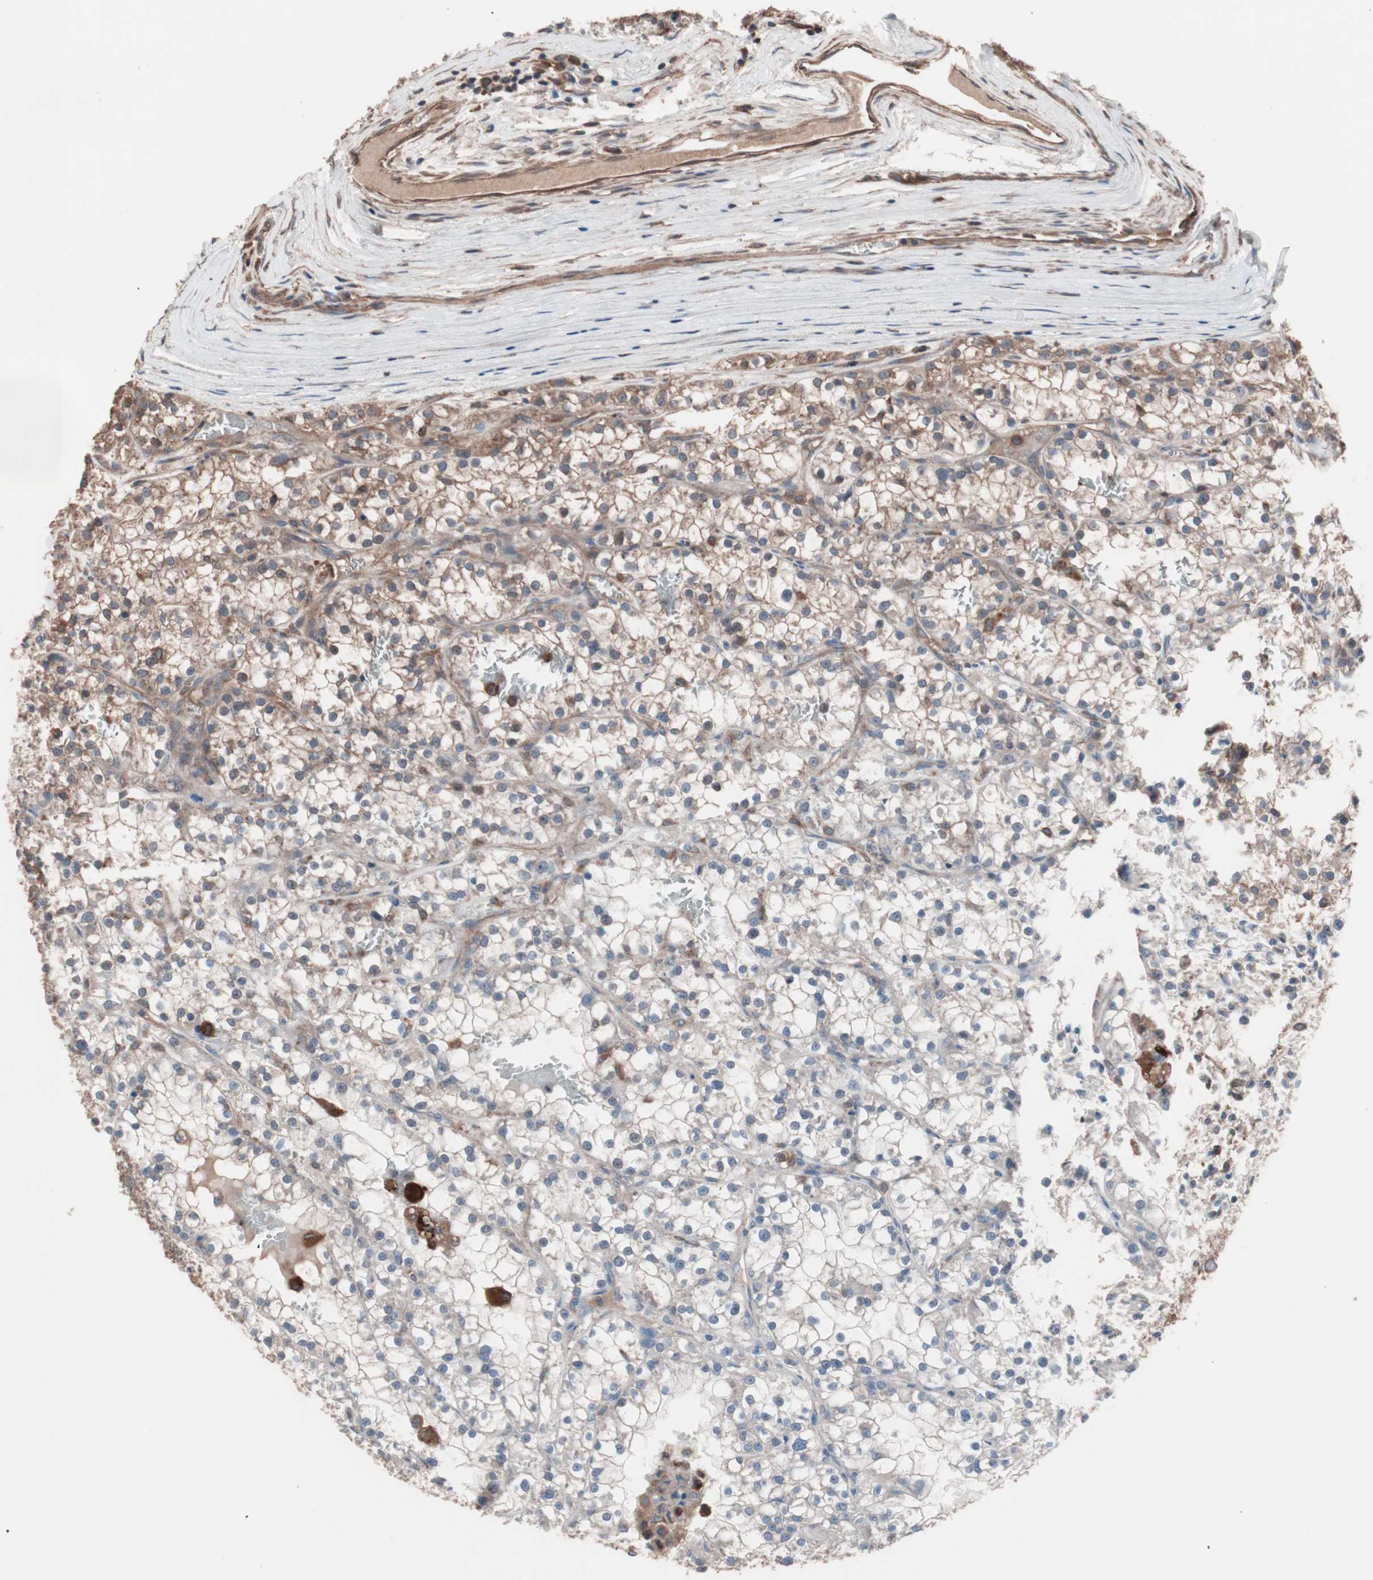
{"staining": {"intensity": "weak", "quantity": "25%-75%", "location": "cytoplasmic/membranous"}, "tissue": "renal cancer", "cell_type": "Tumor cells", "image_type": "cancer", "snomed": [{"axis": "morphology", "description": "Adenocarcinoma, NOS"}, {"axis": "topography", "description": "Kidney"}], "caption": "There is low levels of weak cytoplasmic/membranous staining in tumor cells of renal cancer (adenocarcinoma), as demonstrated by immunohistochemical staining (brown color).", "gene": "ATG7", "patient": {"sex": "female", "age": 52}}